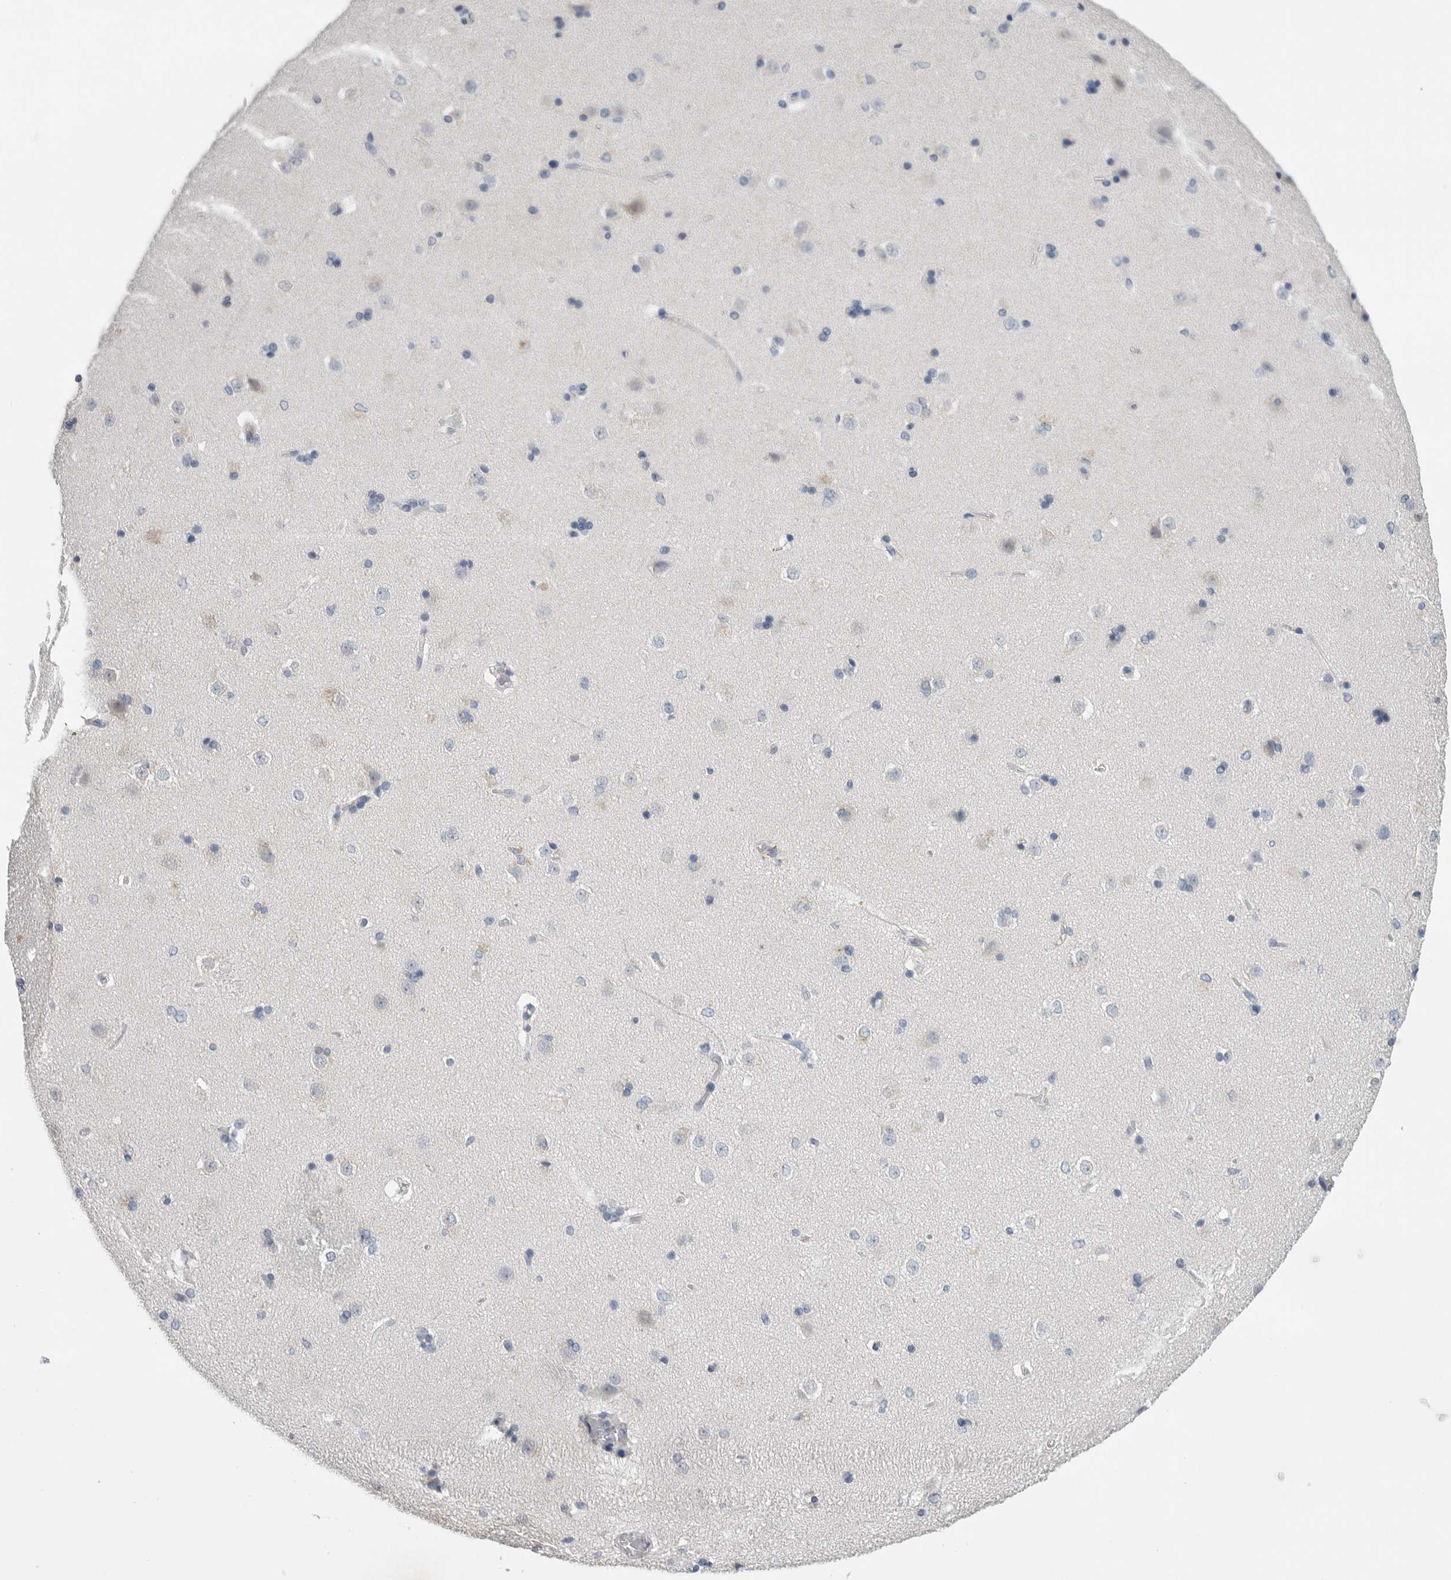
{"staining": {"intensity": "negative", "quantity": "none", "location": "none"}, "tissue": "caudate", "cell_type": "Glial cells", "image_type": "normal", "snomed": [{"axis": "morphology", "description": "Normal tissue, NOS"}, {"axis": "topography", "description": "Lateral ventricle wall"}], "caption": "Immunohistochemistry photomicrograph of unremarkable human caudate stained for a protein (brown), which demonstrates no positivity in glial cells.", "gene": "FABP6", "patient": {"sex": "female", "age": 19}}